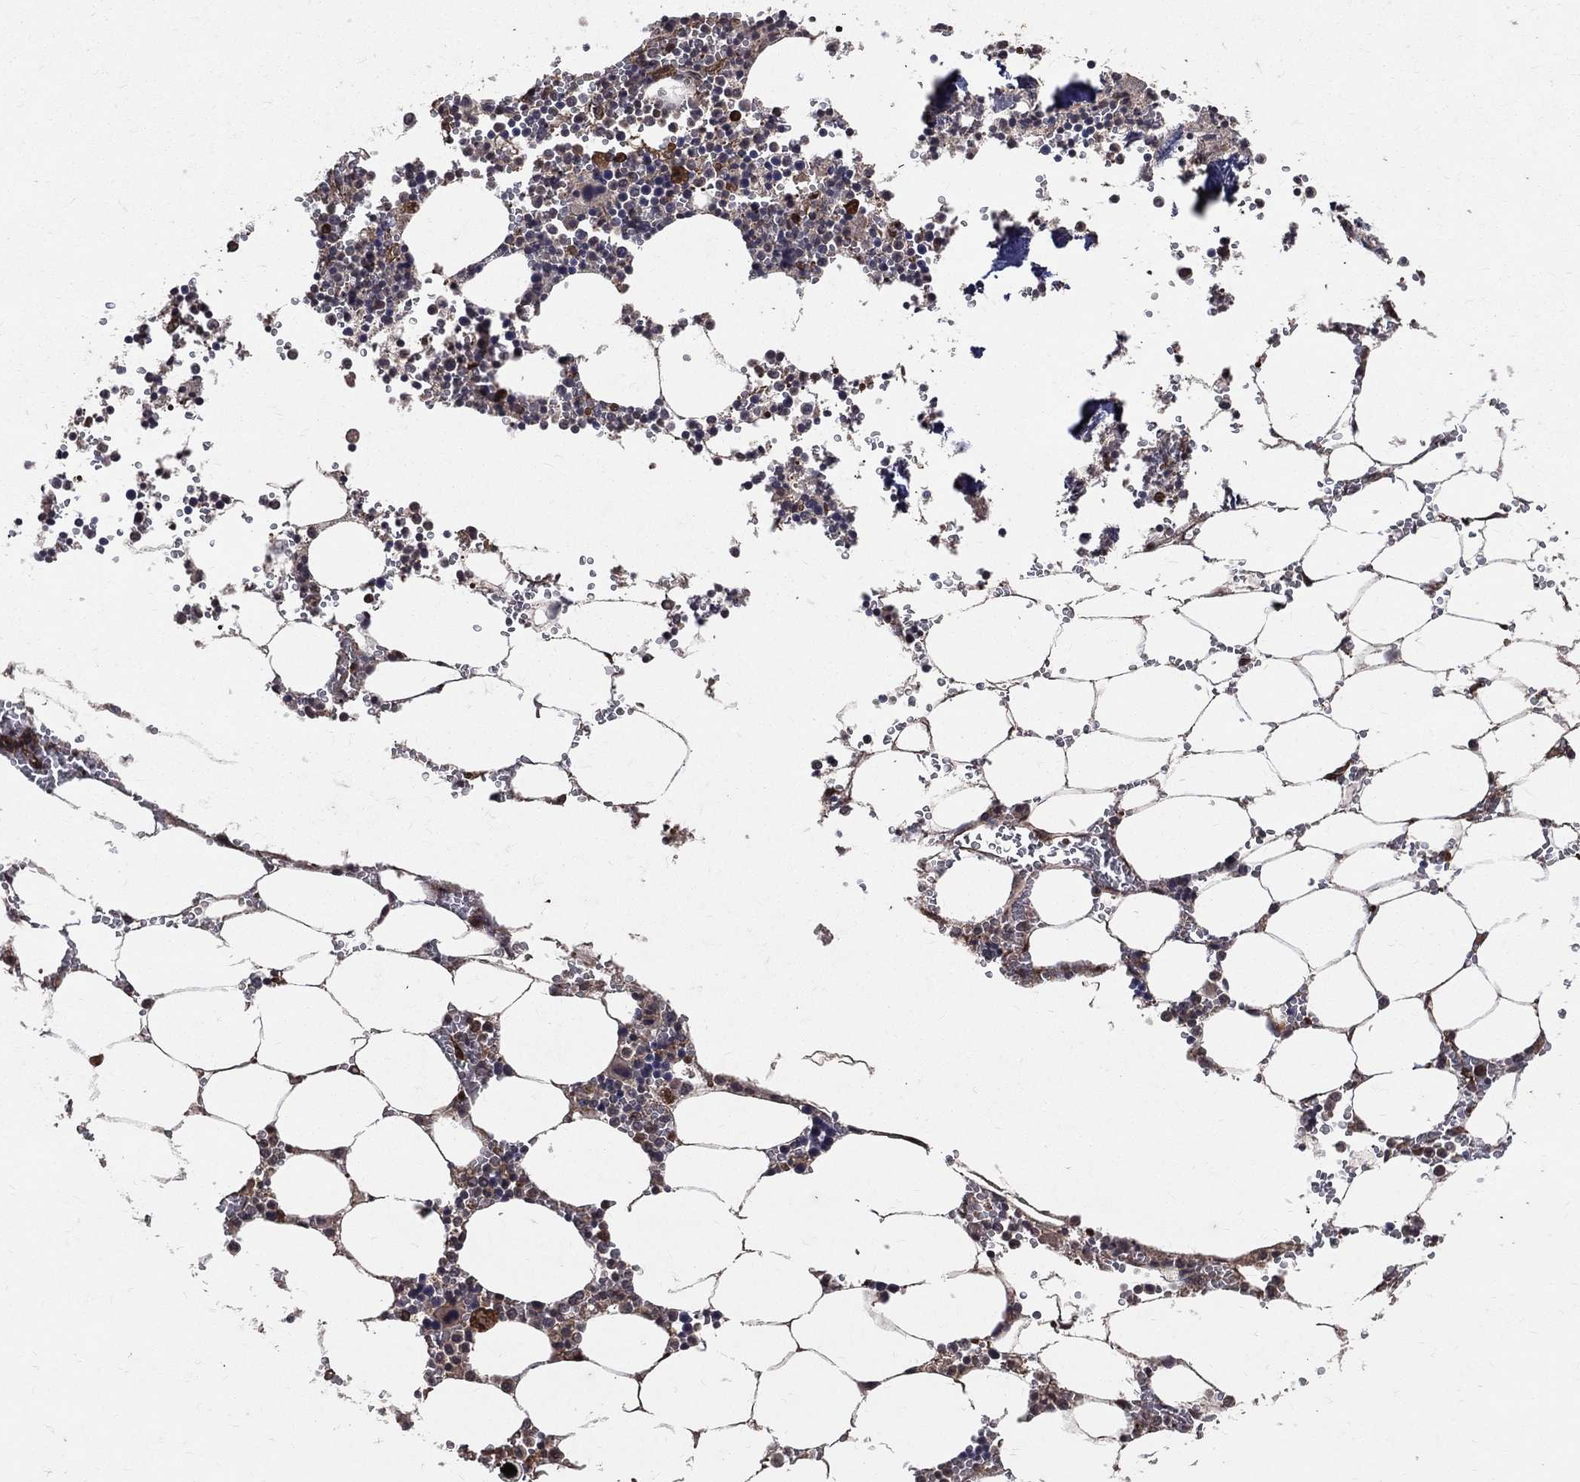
{"staining": {"intensity": "moderate", "quantity": "<25%", "location": "cytoplasmic/membranous,nuclear"}, "tissue": "bone marrow", "cell_type": "Hematopoietic cells", "image_type": "normal", "snomed": [{"axis": "morphology", "description": "Normal tissue, NOS"}, {"axis": "topography", "description": "Bone marrow"}], "caption": "IHC (DAB (3,3'-diaminobenzidine)) staining of normal human bone marrow reveals moderate cytoplasmic/membranous,nuclear protein staining in about <25% of hematopoietic cells.", "gene": "DPYSL2", "patient": {"sex": "female", "age": 64}}